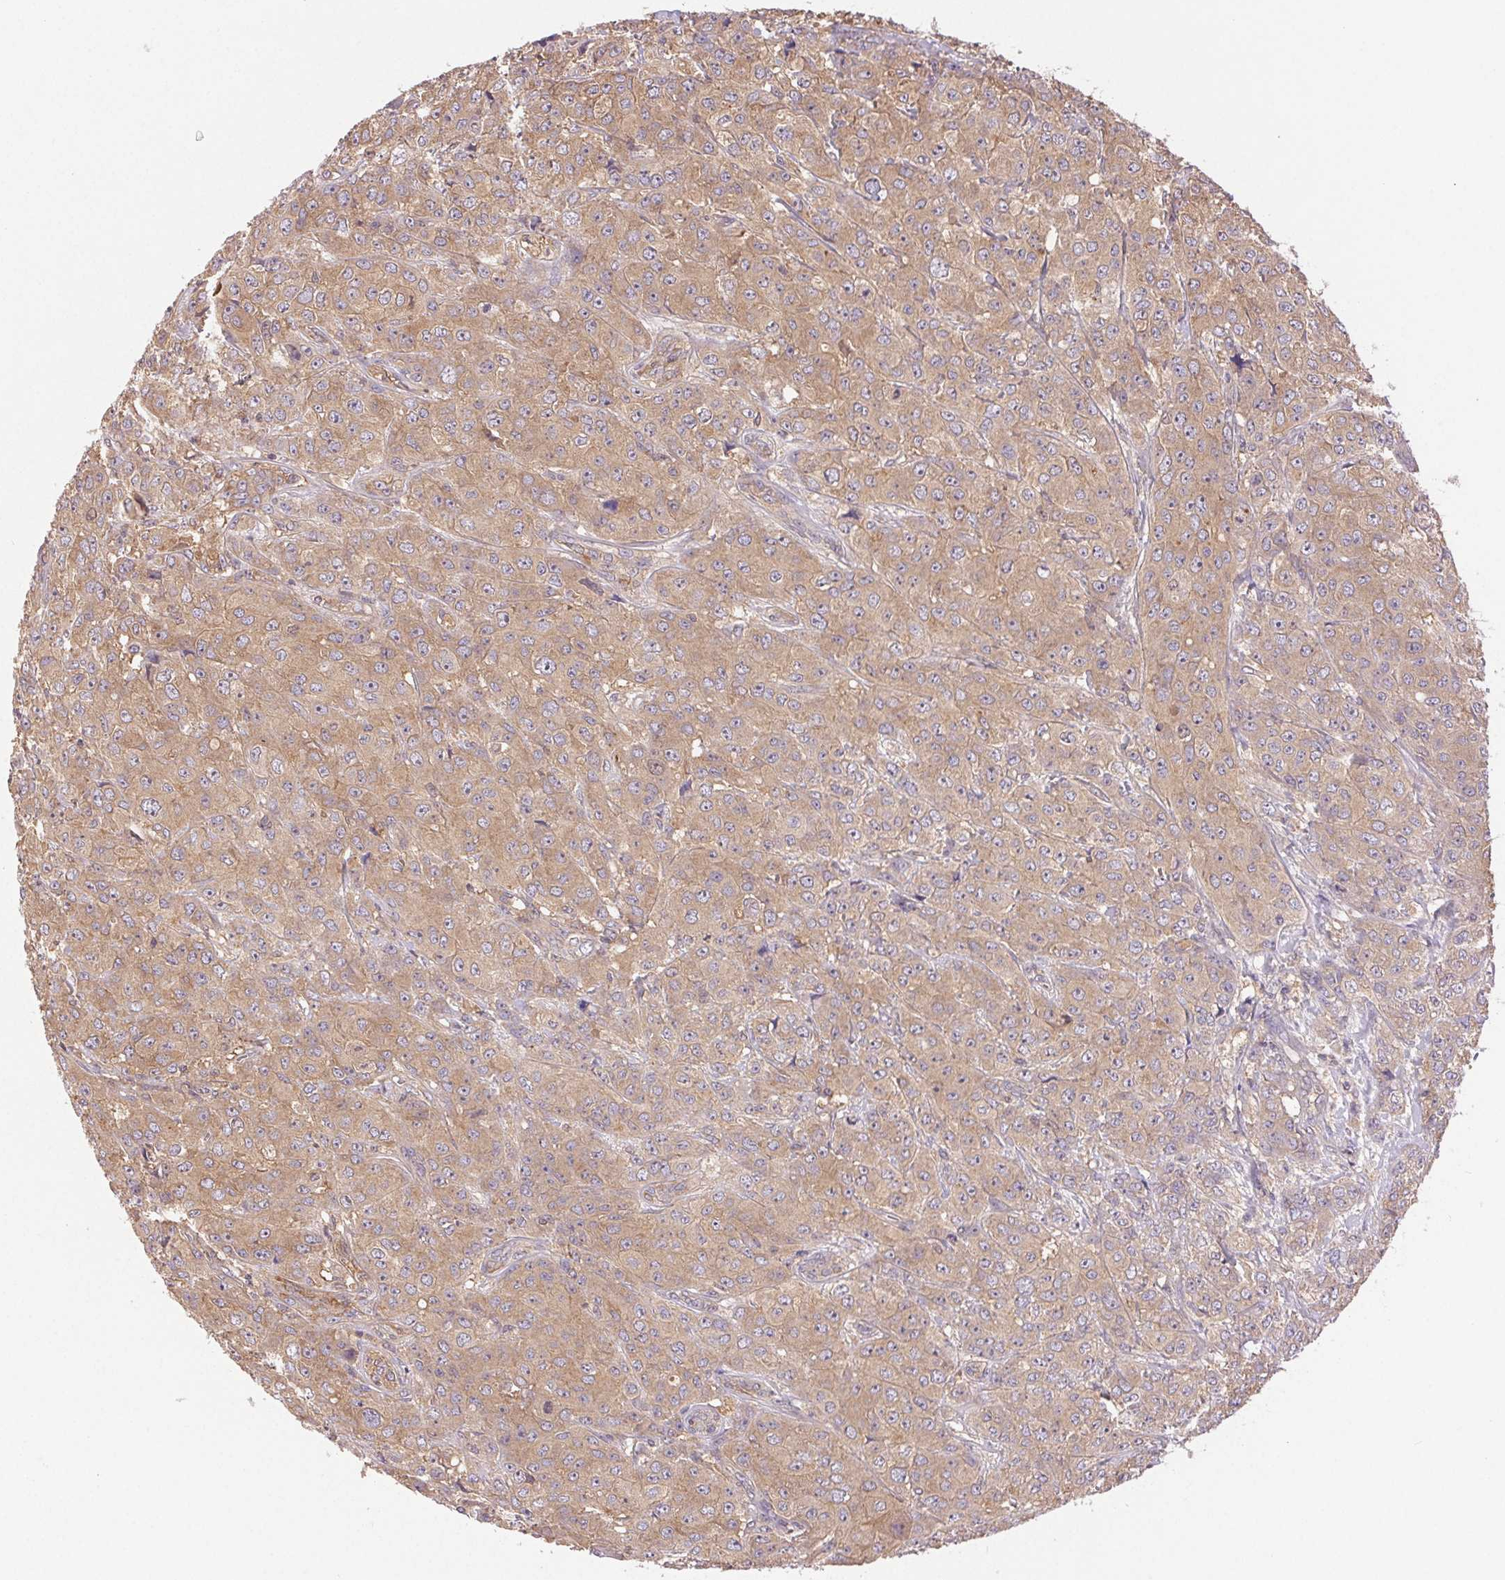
{"staining": {"intensity": "weak", "quantity": ">75%", "location": "cytoplasmic/membranous"}, "tissue": "breast cancer", "cell_type": "Tumor cells", "image_type": "cancer", "snomed": [{"axis": "morphology", "description": "Normal tissue, NOS"}, {"axis": "morphology", "description": "Duct carcinoma"}, {"axis": "topography", "description": "Breast"}], "caption": "Immunohistochemistry (IHC) image of invasive ductal carcinoma (breast) stained for a protein (brown), which reveals low levels of weak cytoplasmic/membranous expression in about >75% of tumor cells.", "gene": "GDI2", "patient": {"sex": "female", "age": 43}}